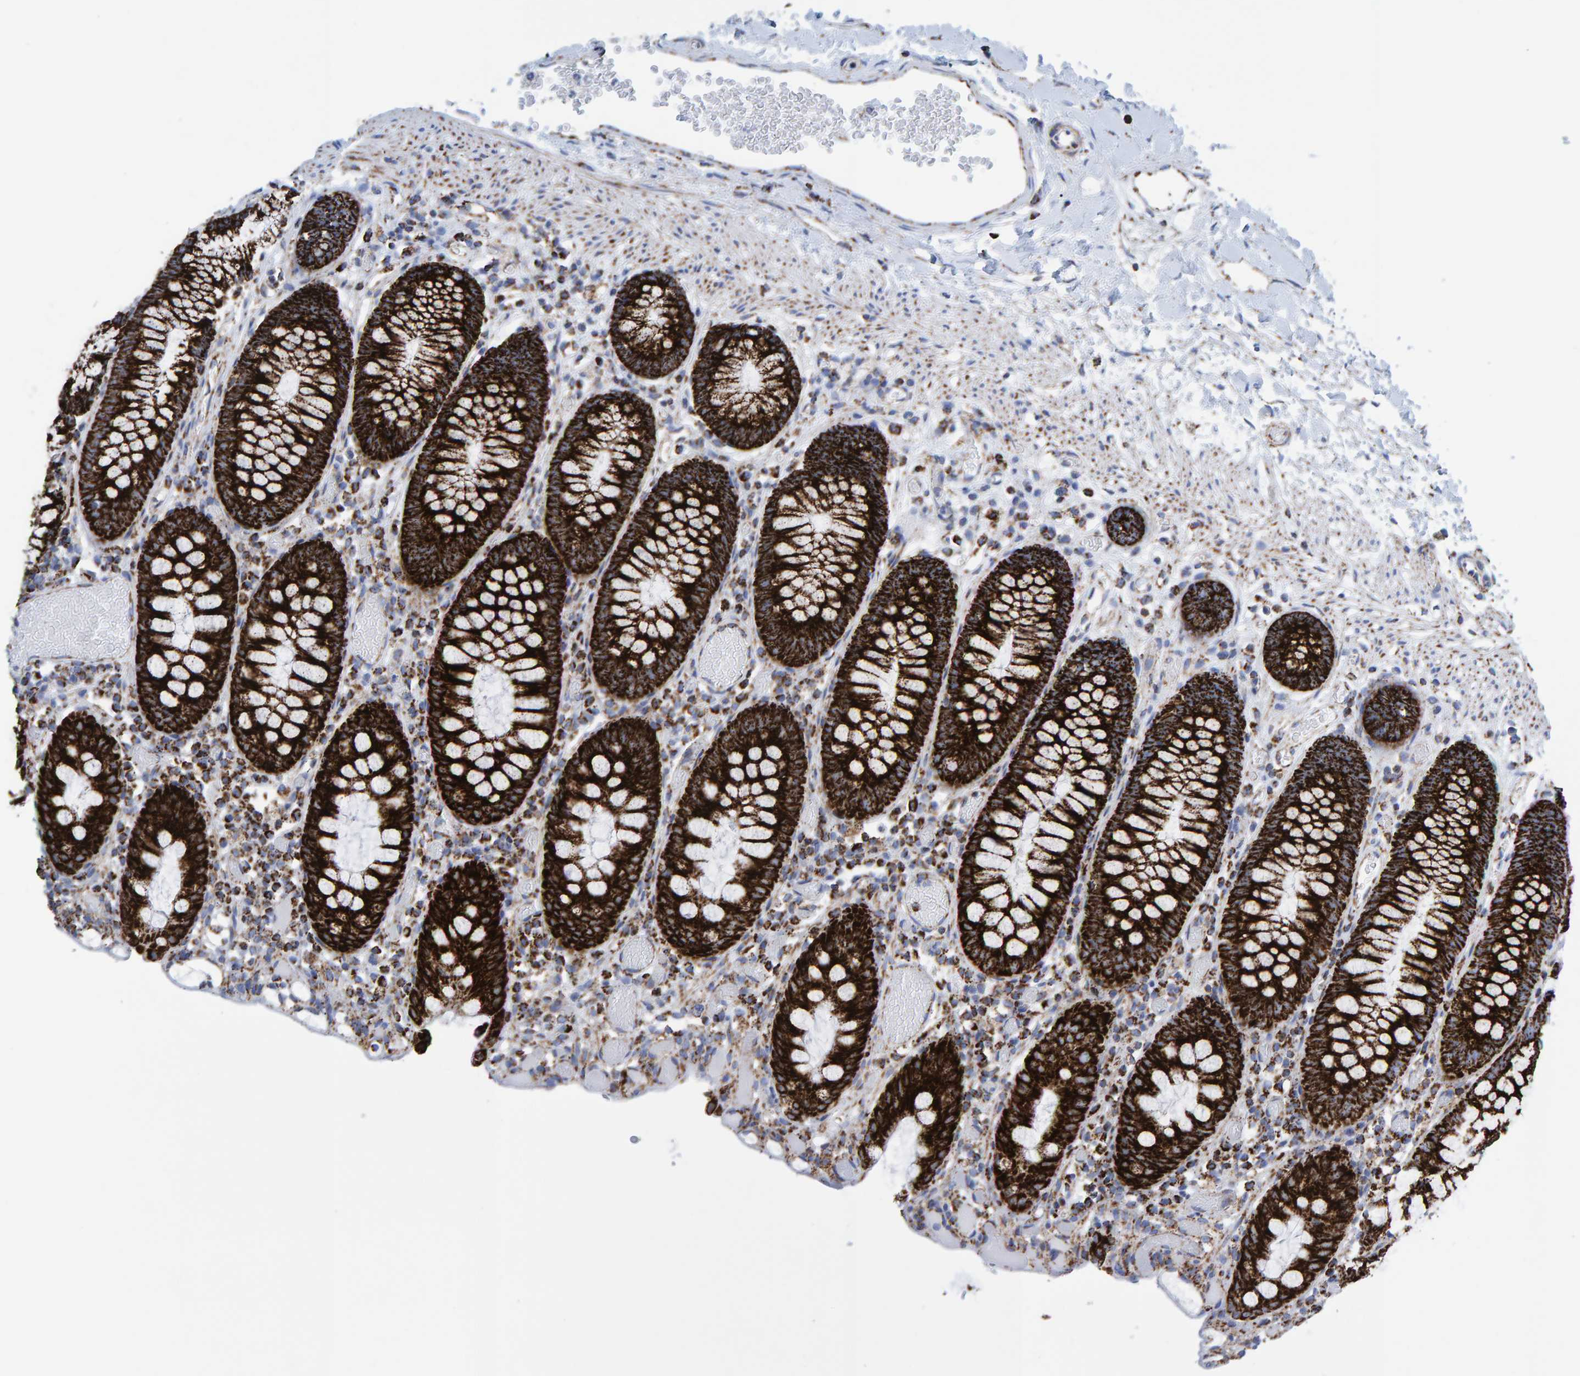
{"staining": {"intensity": "moderate", "quantity": ">75%", "location": "cytoplasmic/membranous"}, "tissue": "colon", "cell_type": "Endothelial cells", "image_type": "normal", "snomed": [{"axis": "morphology", "description": "Normal tissue, NOS"}, {"axis": "topography", "description": "Colon"}], "caption": "Immunohistochemistry of unremarkable colon demonstrates medium levels of moderate cytoplasmic/membranous expression in about >75% of endothelial cells. Using DAB (brown) and hematoxylin (blue) stains, captured at high magnification using brightfield microscopy.", "gene": "ENSG00000262660", "patient": {"sex": "male", "age": 14}}